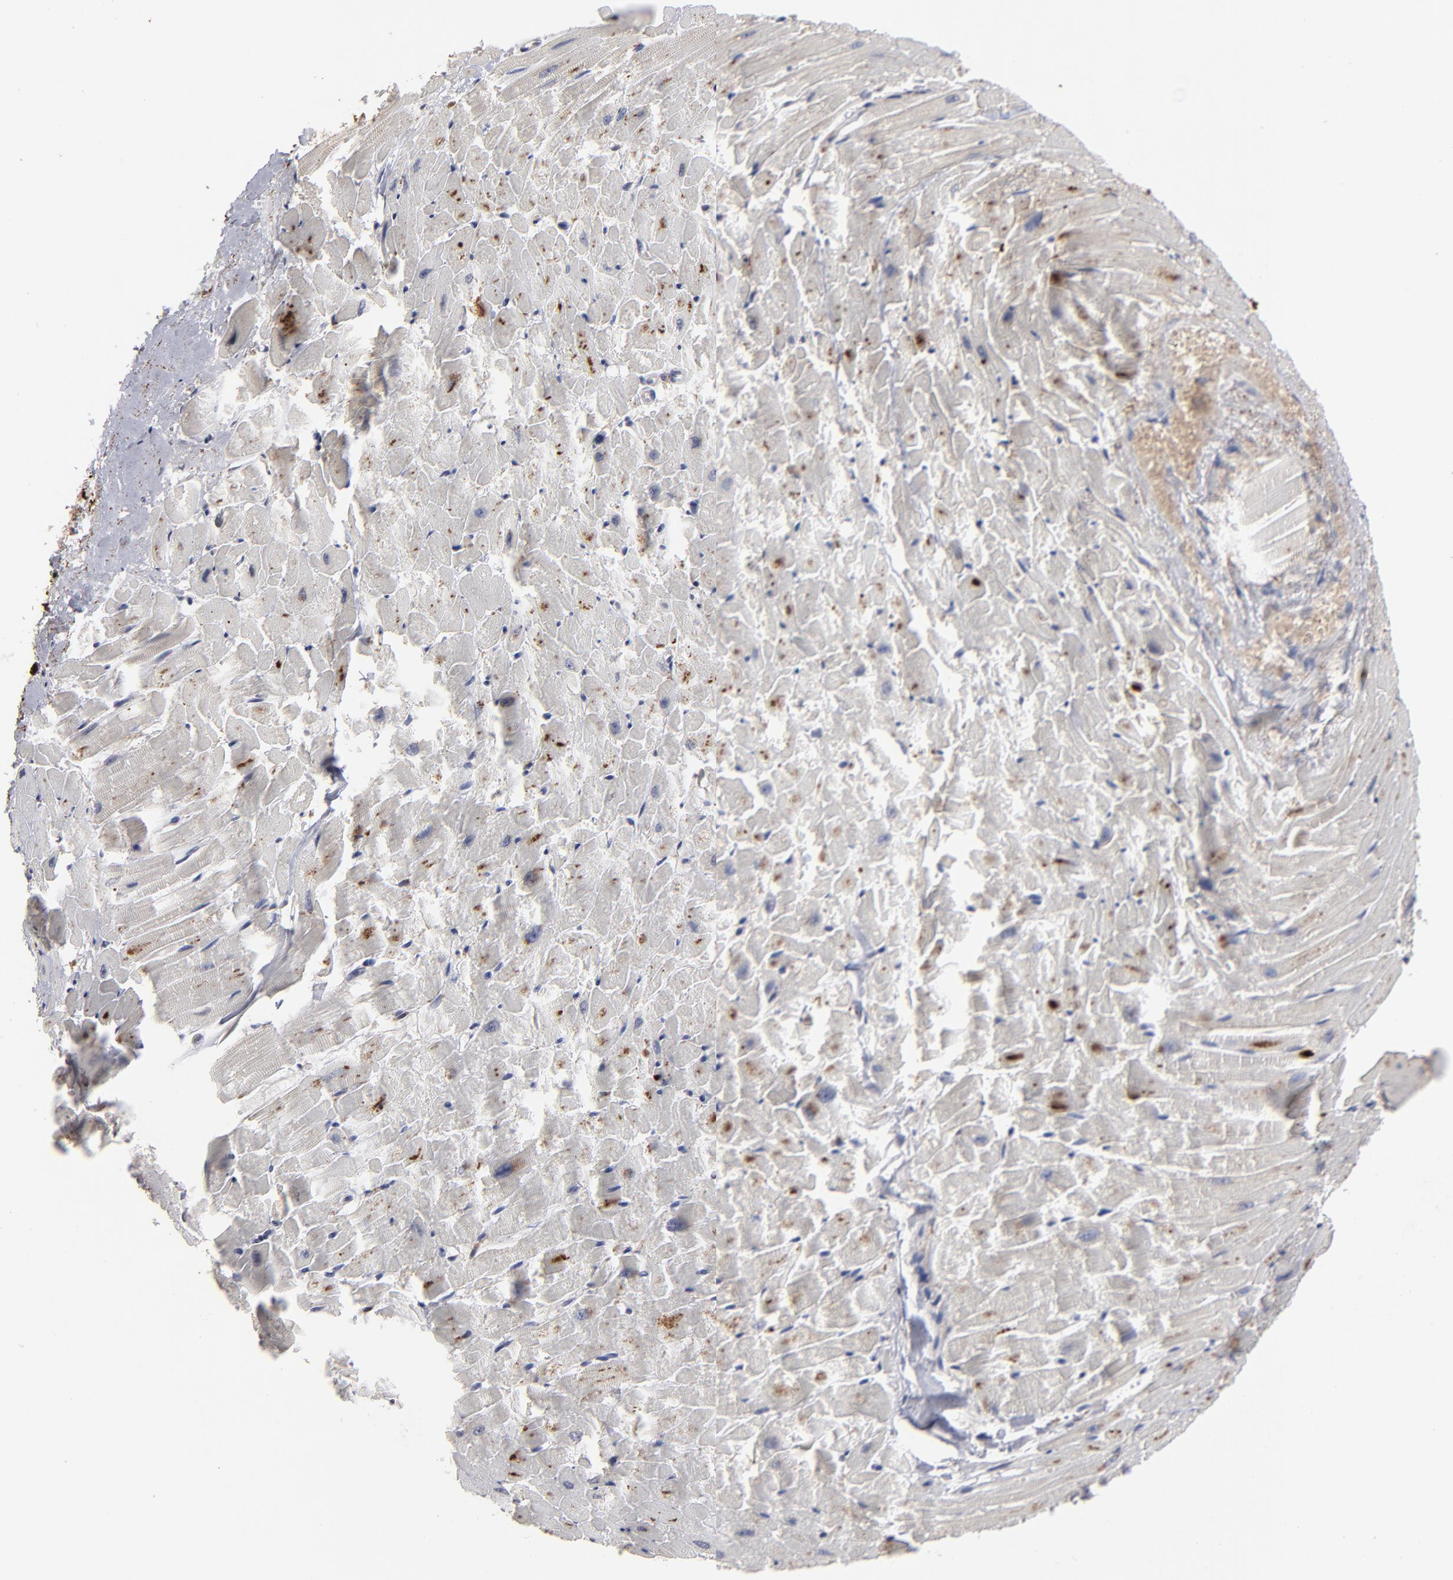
{"staining": {"intensity": "moderate", "quantity": "25%-75%", "location": "cytoplasmic/membranous"}, "tissue": "heart muscle", "cell_type": "Cardiomyocytes", "image_type": "normal", "snomed": [{"axis": "morphology", "description": "Normal tissue, NOS"}, {"axis": "topography", "description": "Heart"}], "caption": "Immunohistochemical staining of unremarkable human heart muscle demonstrates moderate cytoplasmic/membranous protein positivity in approximately 25%-75% of cardiomyocytes.", "gene": "GPM6B", "patient": {"sex": "female", "age": 19}}